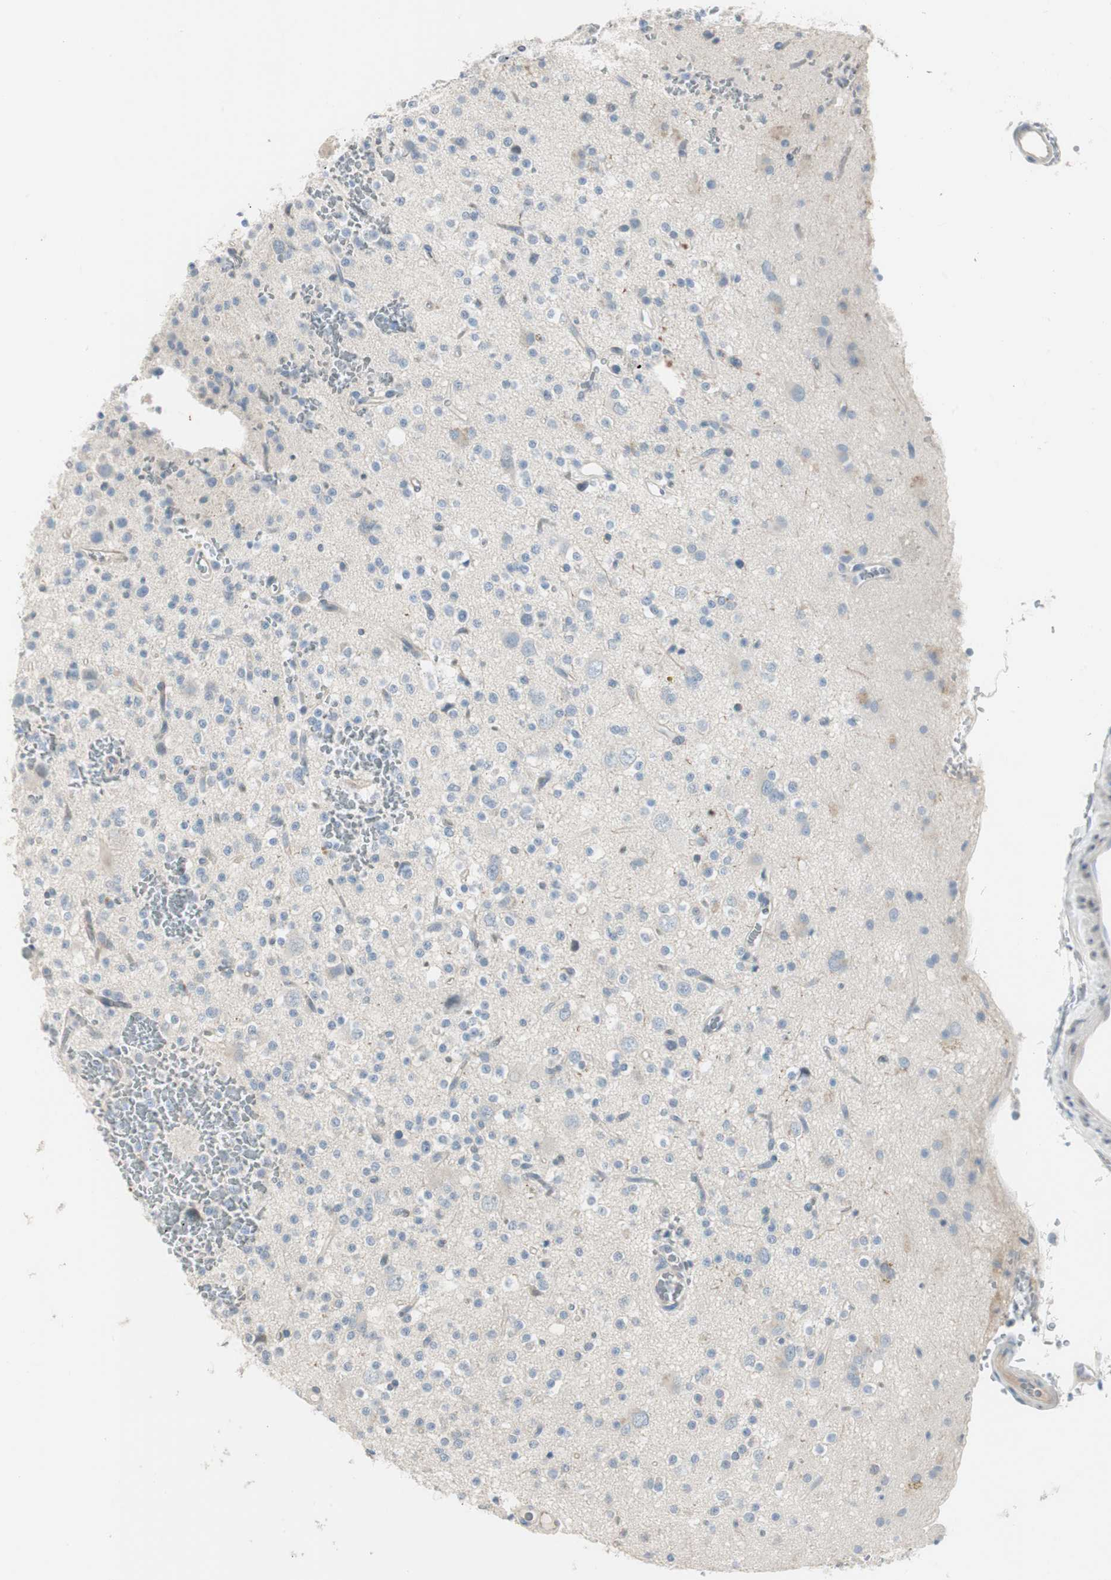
{"staining": {"intensity": "negative", "quantity": "none", "location": "none"}, "tissue": "glioma", "cell_type": "Tumor cells", "image_type": "cancer", "snomed": [{"axis": "morphology", "description": "Glioma, malignant, High grade"}, {"axis": "topography", "description": "Brain"}], "caption": "High power microscopy photomicrograph of an immunohistochemistry (IHC) image of glioma, revealing no significant expression in tumor cells.", "gene": "SPINK4", "patient": {"sex": "male", "age": 47}}